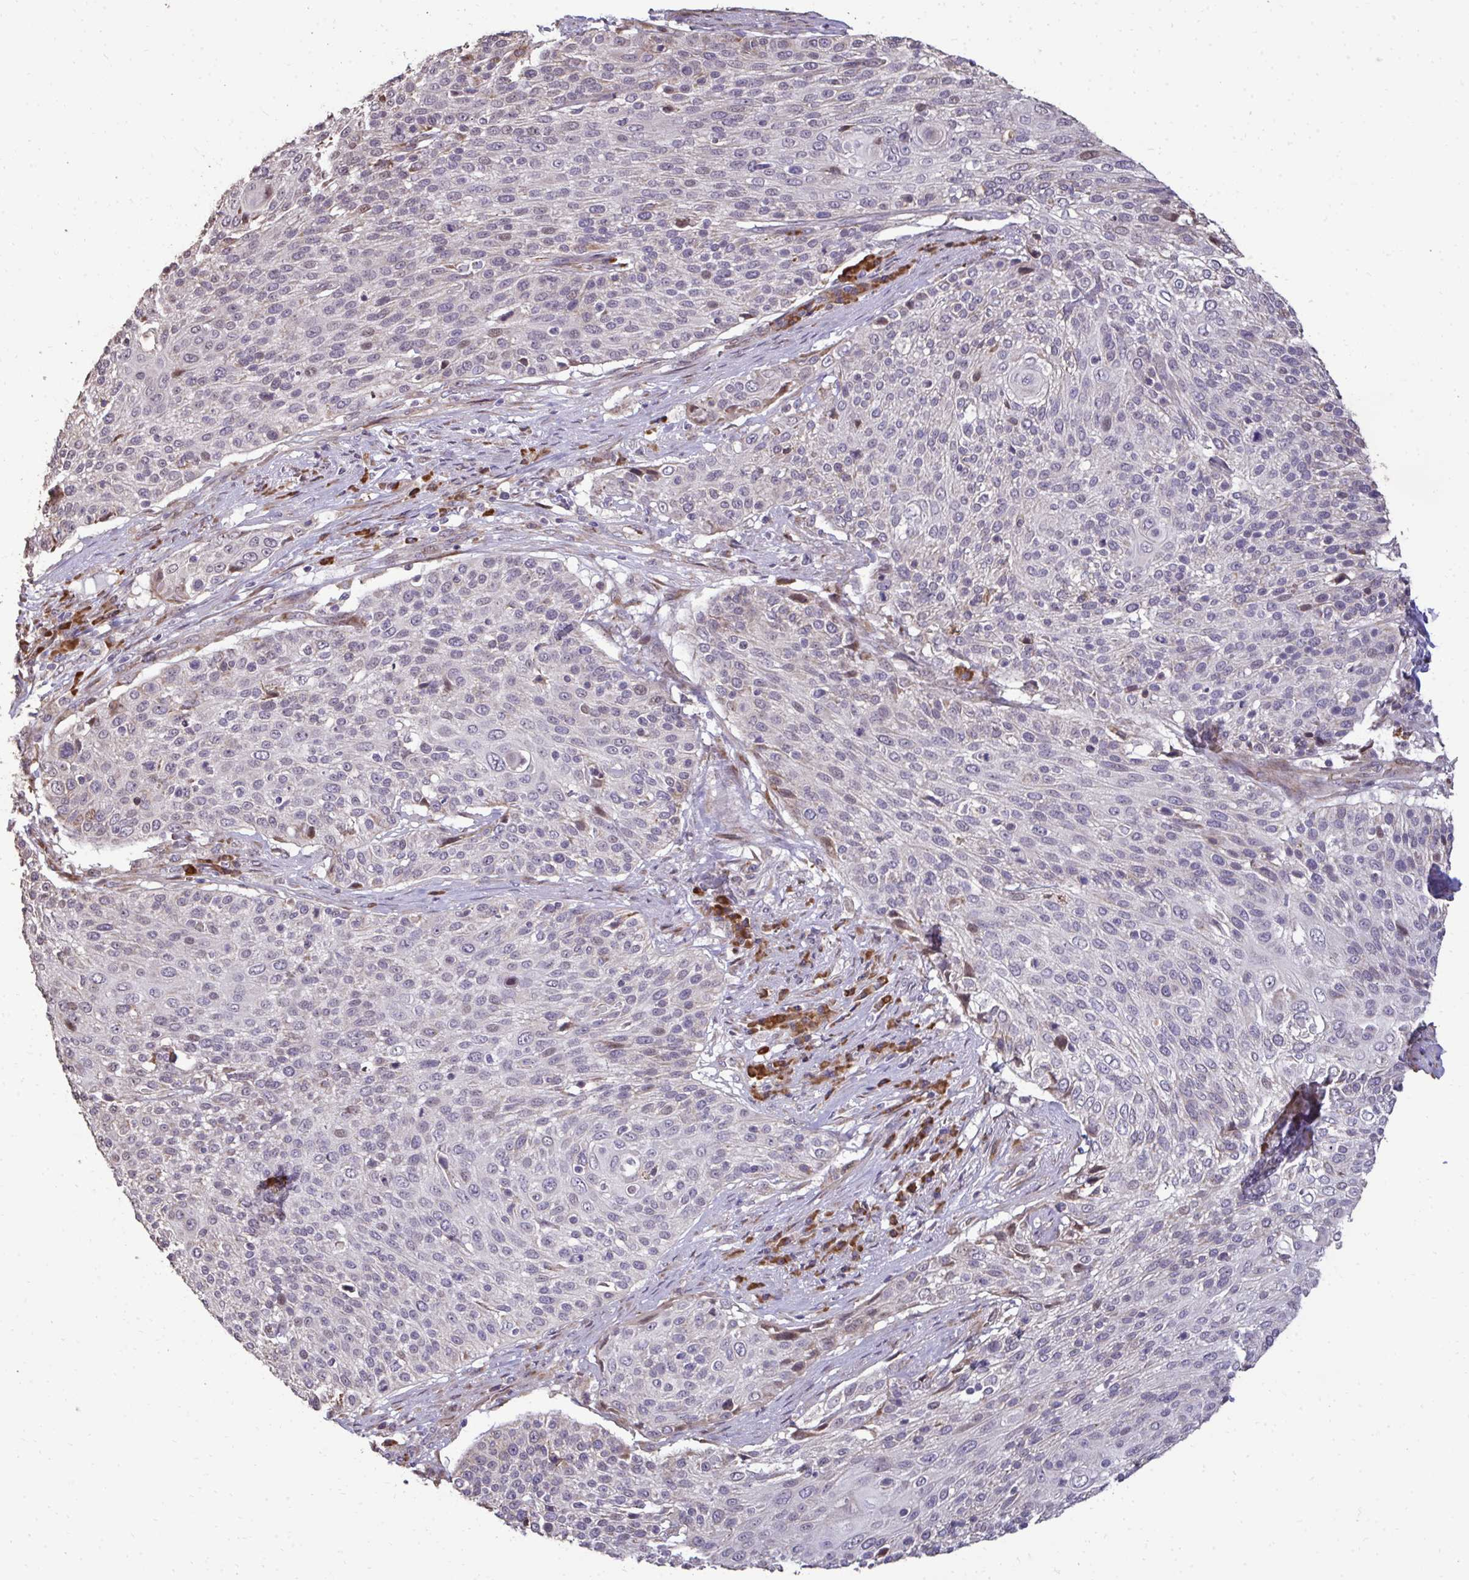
{"staining": {"intensity": "negative", "quantity": "none", "location": "none"}, "tissue": "cervical cancer", "cell_type": "Tumor cells", "image_type": "cancer", "snomed": [{"axis": "morphology", "description": "Squamous cell carcinoma, NOS"}, {"axis": "topography", "description": "Cervix"}], "caption": "IHC micrograph of cervical cancer stained for a protein (brown), which shows no staining in tumor cells.", "gene": "FIBCD1", "patient": {"sex": "female", "age": 31}}